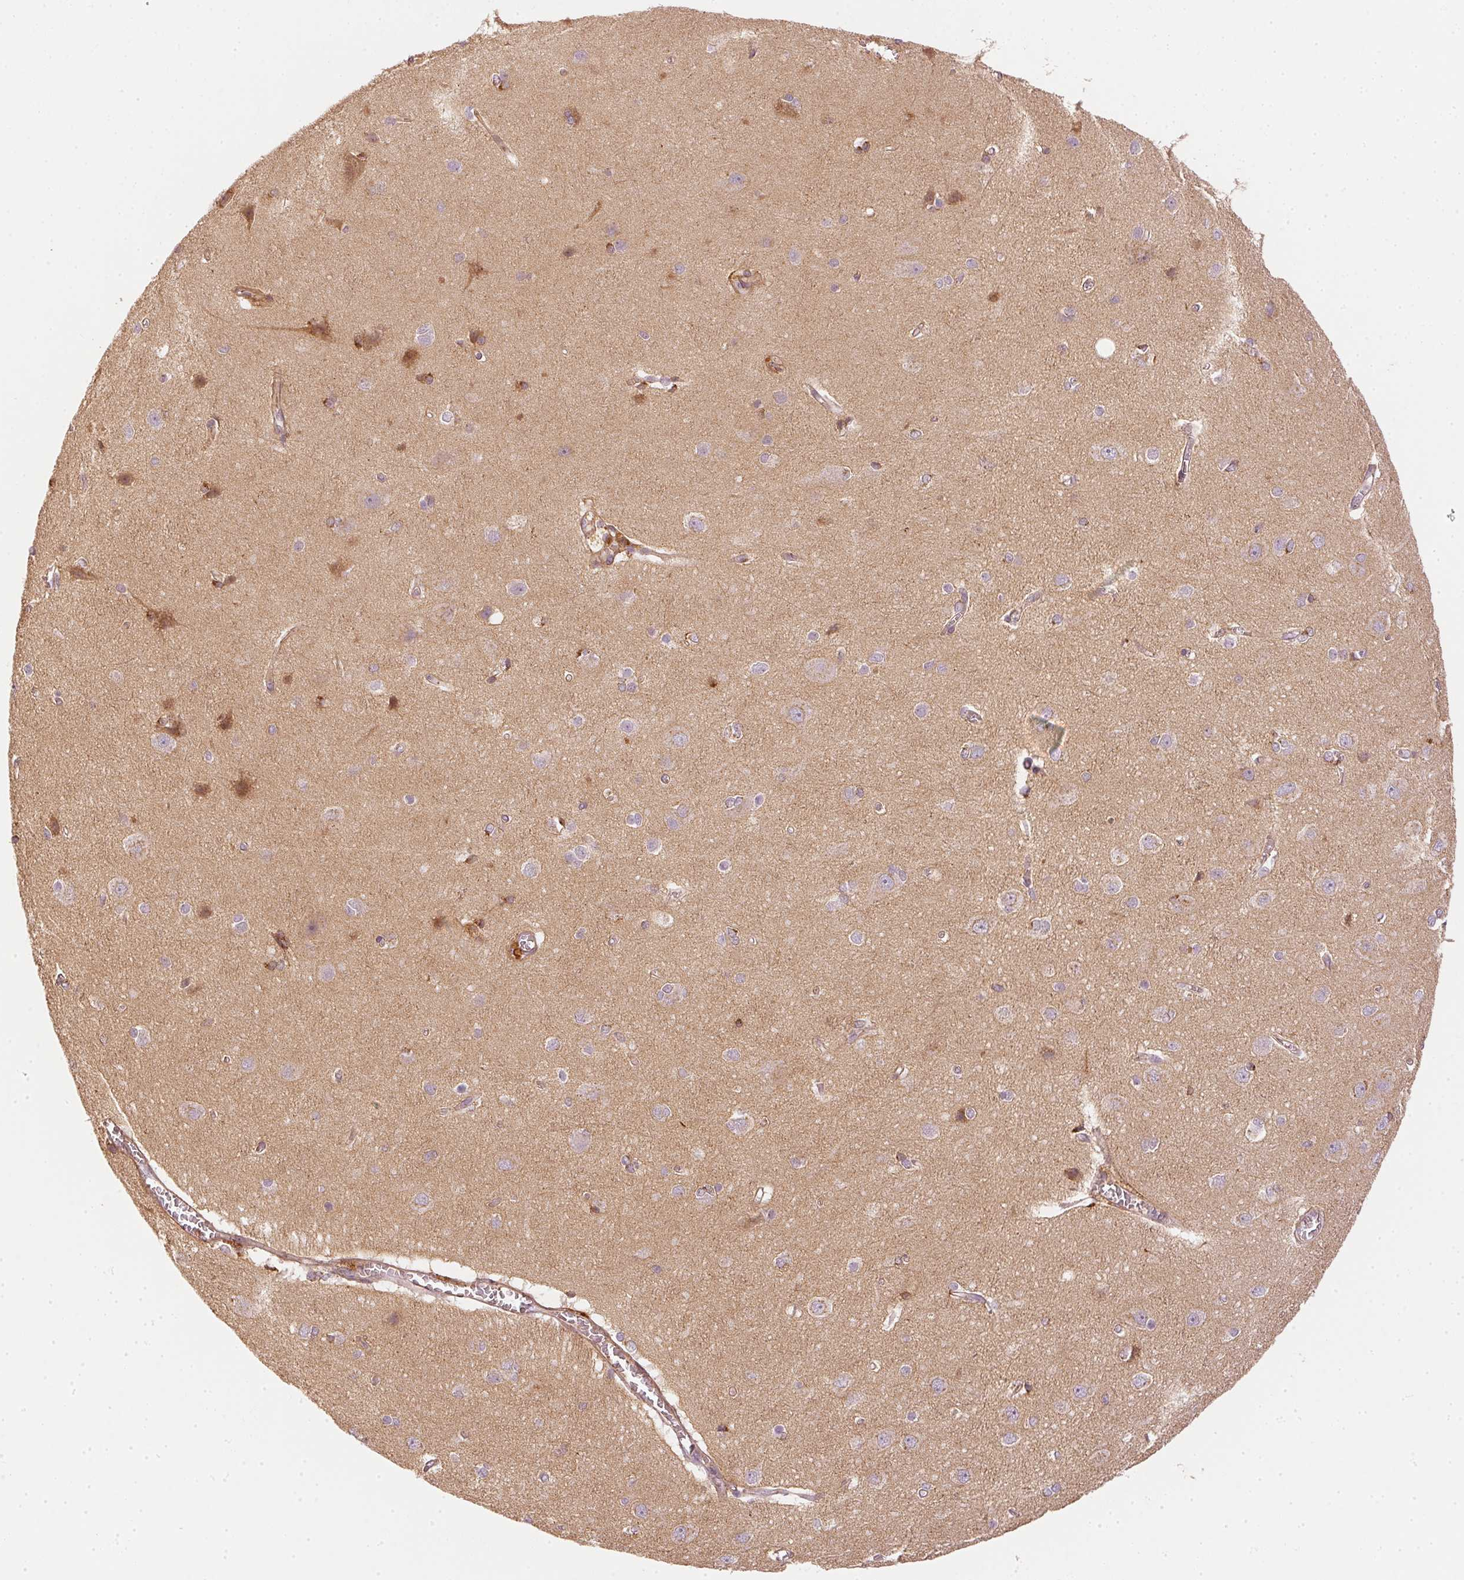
{"staining": {"intensity": "moderate", "quantity": "25%-75%", "location": "cytoplasmic/membranous"}, "tissue": "cerebral cortex", "cell_type": "Endothelial cells", "image_type": "normal", "snomed": [{"axis": "morphology", "description": "Normal tissue, NOS"}, {"axis": "topography", "description": "Cerebral cortex"}], "caption": "IHC micrograph of unremarkable human cerebral cortex stained for a protein (brown), which demonstrates medium levels of moderate cytoplasmic/membranous staining in about 25%-75% of endothelial cells.", "gene": "APLP1", "patient": {"sex": "male", "age": 37}}